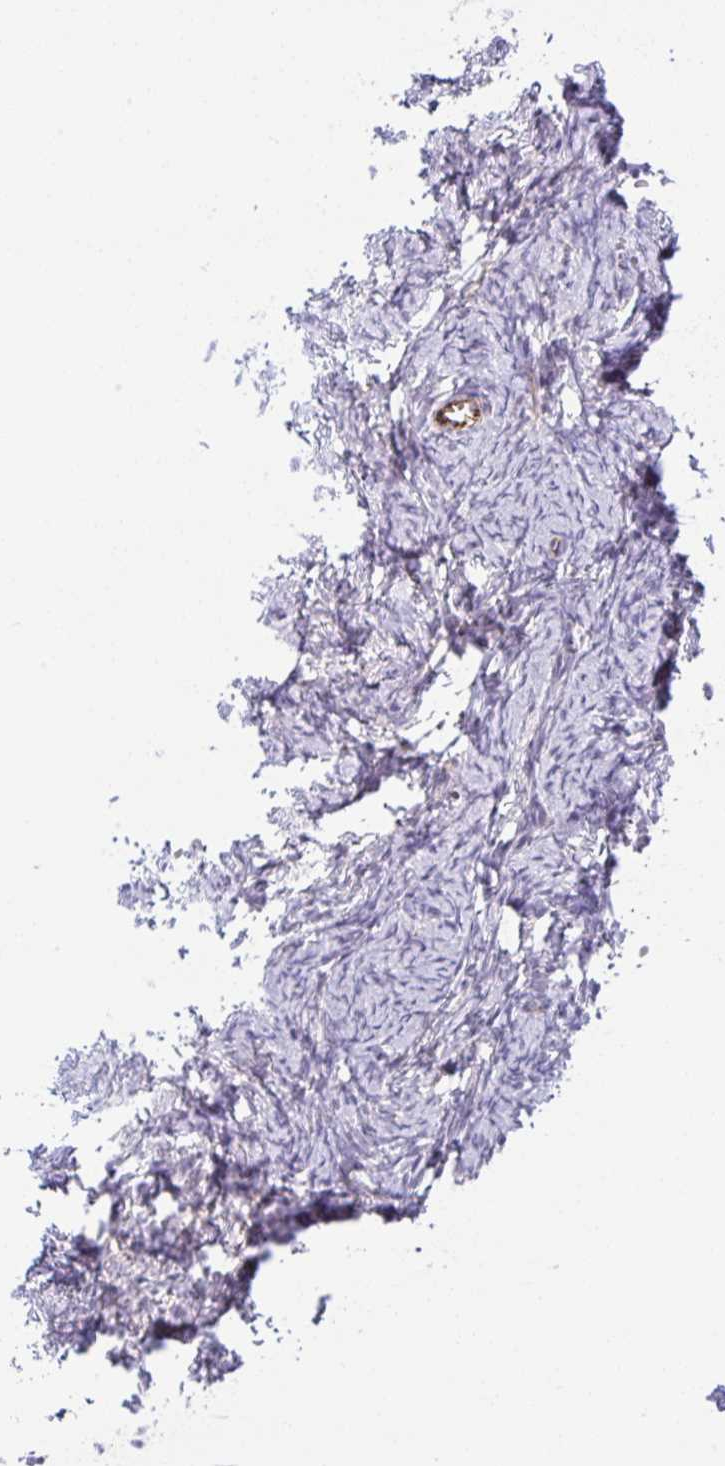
{"staining": {"intensity": "negative", "quantity": "none", "location": "none"}, "tissue": "ovary", "cell_type": "Follicle cells", "image_type": "normal", "snomed": [{"axis": "morphology", "description": "Normal tissue, NOS"}, {"axis": "topography", "description": "Ovary"}], "caption": "This is an immunohistochemistry histopathology image of unremarkable ovary. There is no positivity in follicle cells.", "gene": "CGNL1", "patient": {"sex": "female", "age": 41}}